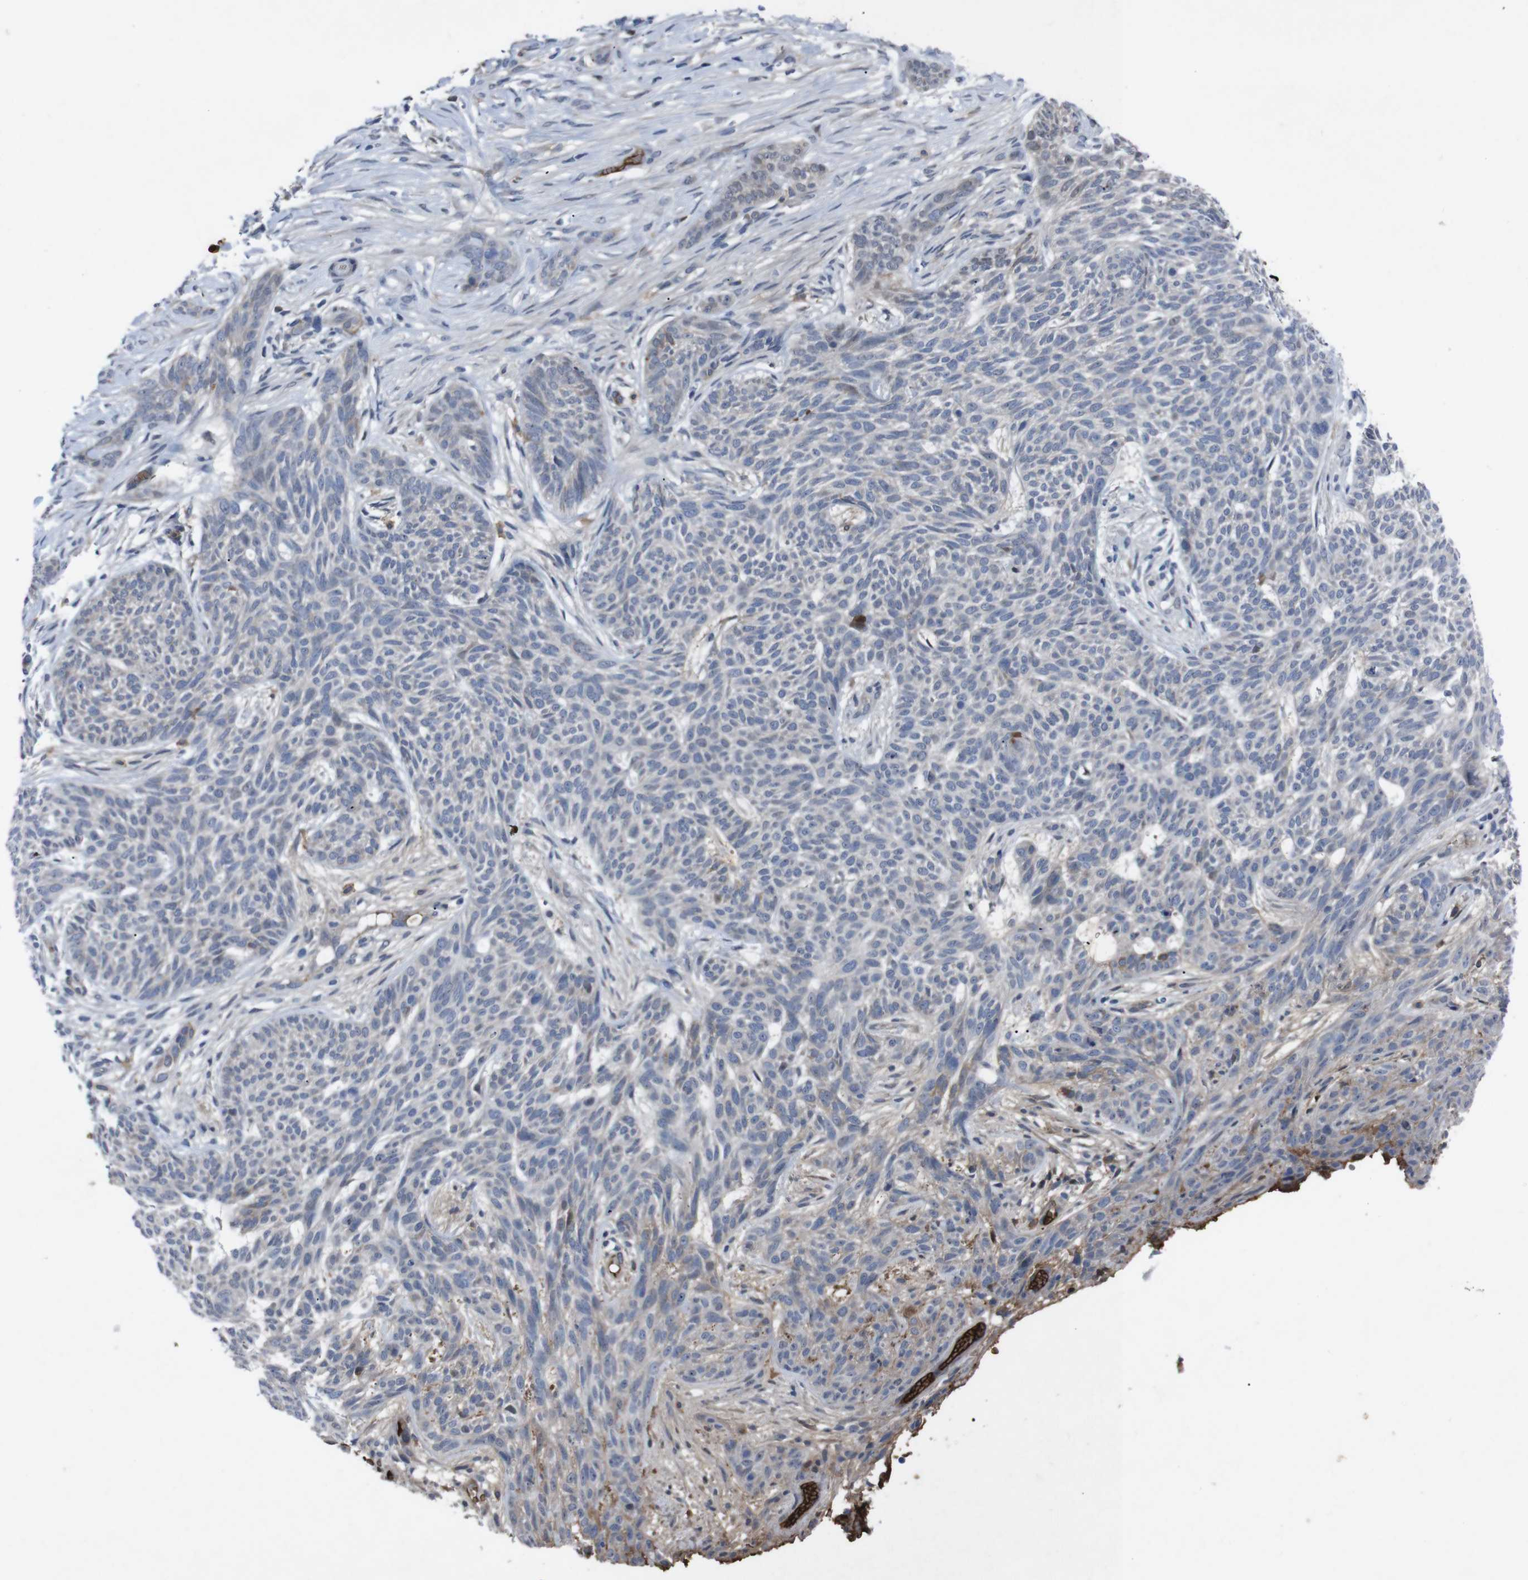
{"staining": {"intensity": "weak", "quantity": "<25%", "location": "cytoplasmic/membranous"}, "tissue": "skin cancer", "cell_type": "Tumor cells", "image_type": "cancer", "snomed": [{"axis": "morphology", "description": "Basal cell carcinoma"}, {"axis": "topography", "description": "Skin"}], "caption": "The IHC histopathology image has no significant staining in tumor cells of skin basal cell carcinoma tissue.", "gene": "SPTB", "patient": {"sex": "female", "age": 59}}